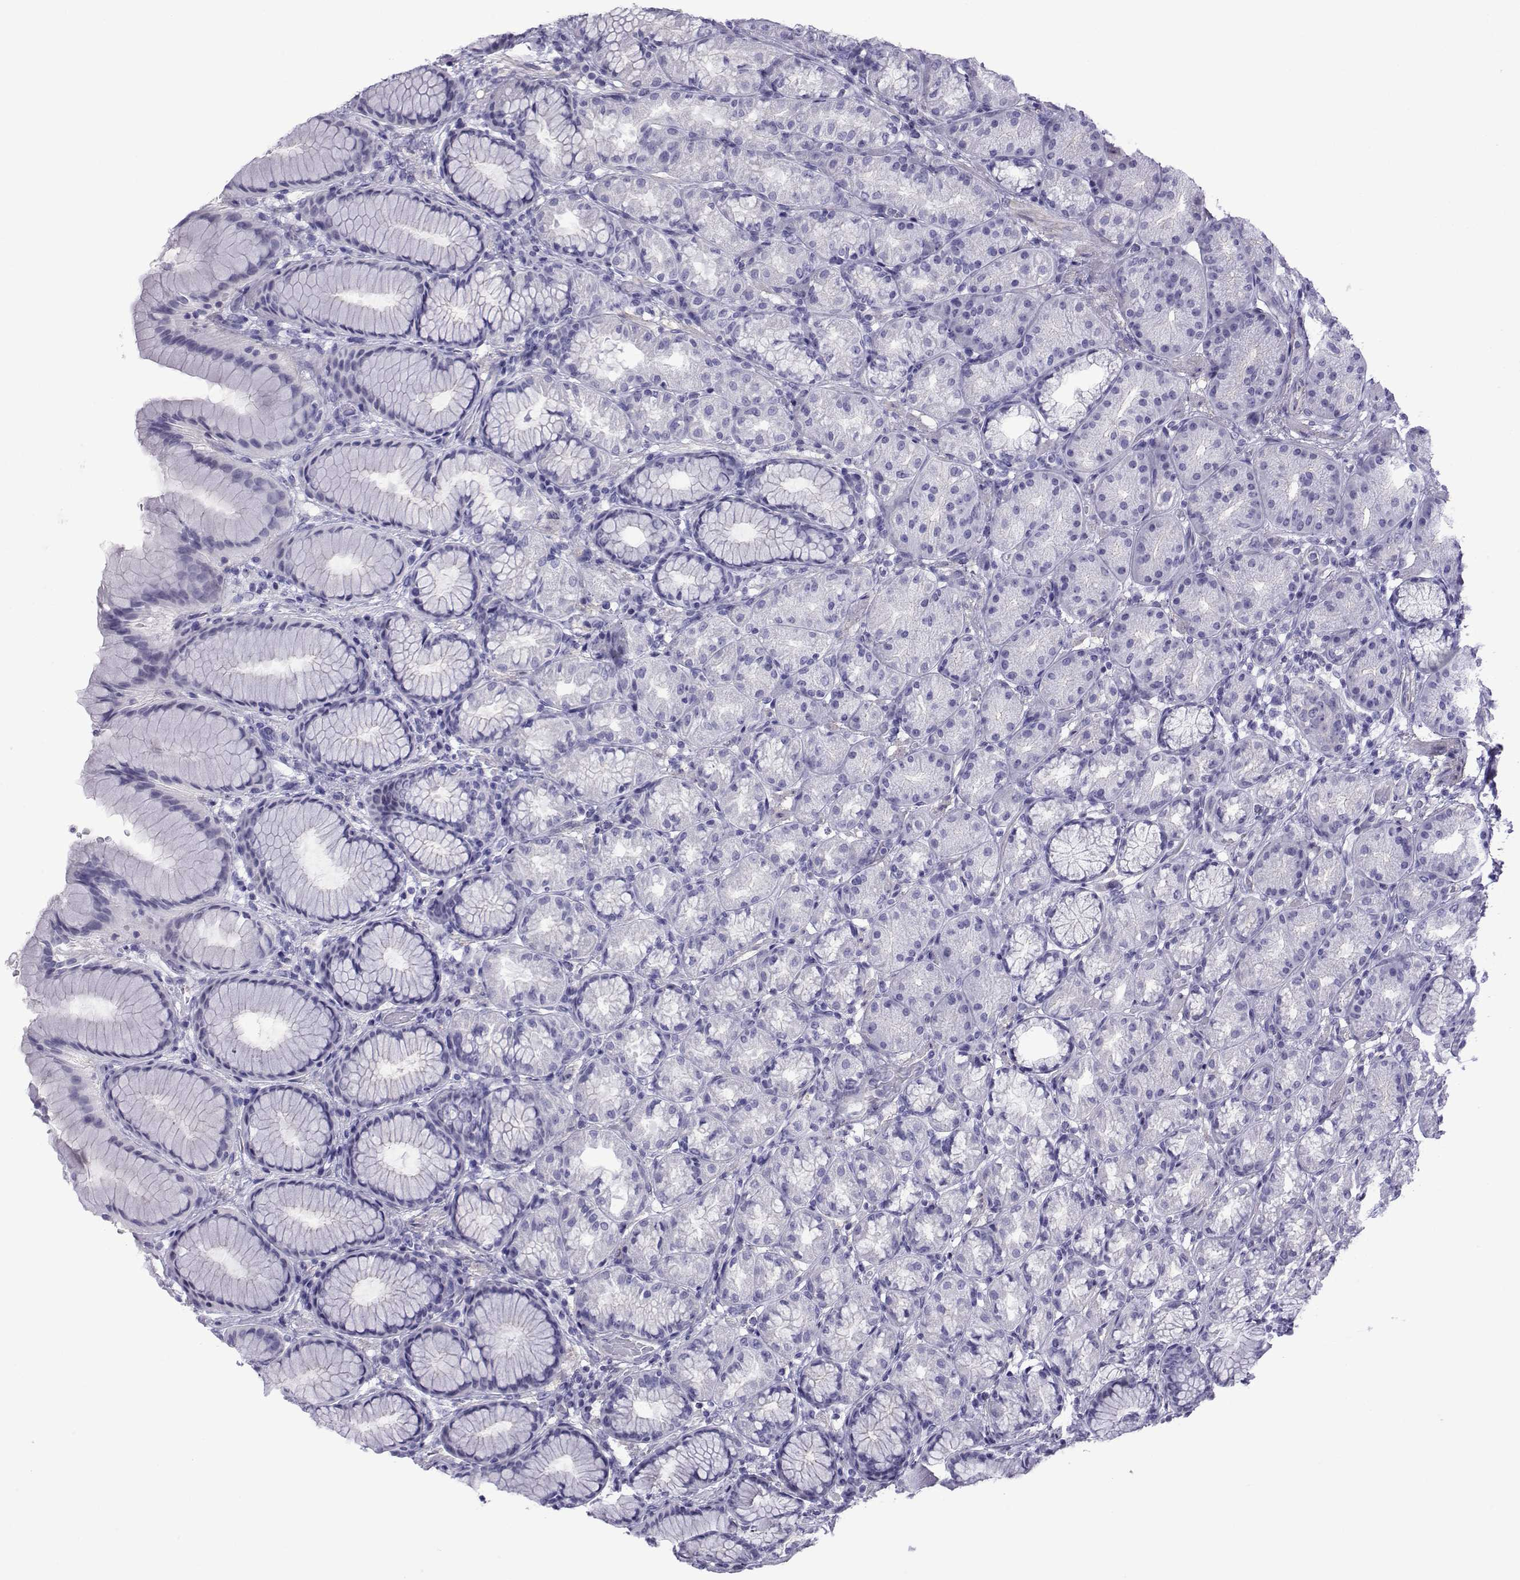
{"staining": {"intensity": "negative", "quantity": "none", "location": "none"}, "tissue": "stomach", "cell_type": "Glandular cells", "image_type": "normal", "snomed": [{"axis": "morphology", "description": "Normal tissue, NOS"}, {"axis": "morphology", "description": "Adenocarcinoma, NOS"}, {"axis": "topography", "description": "Stomach"}], "caption": "Immunohistochemistry (IHC) photomicrograph of unremarkable stomach stained for a protein (brown), which exhibits no staining in glandular cells.", "gene": "SPANXA1", "patient": {"sex": "female", "age": 79}}